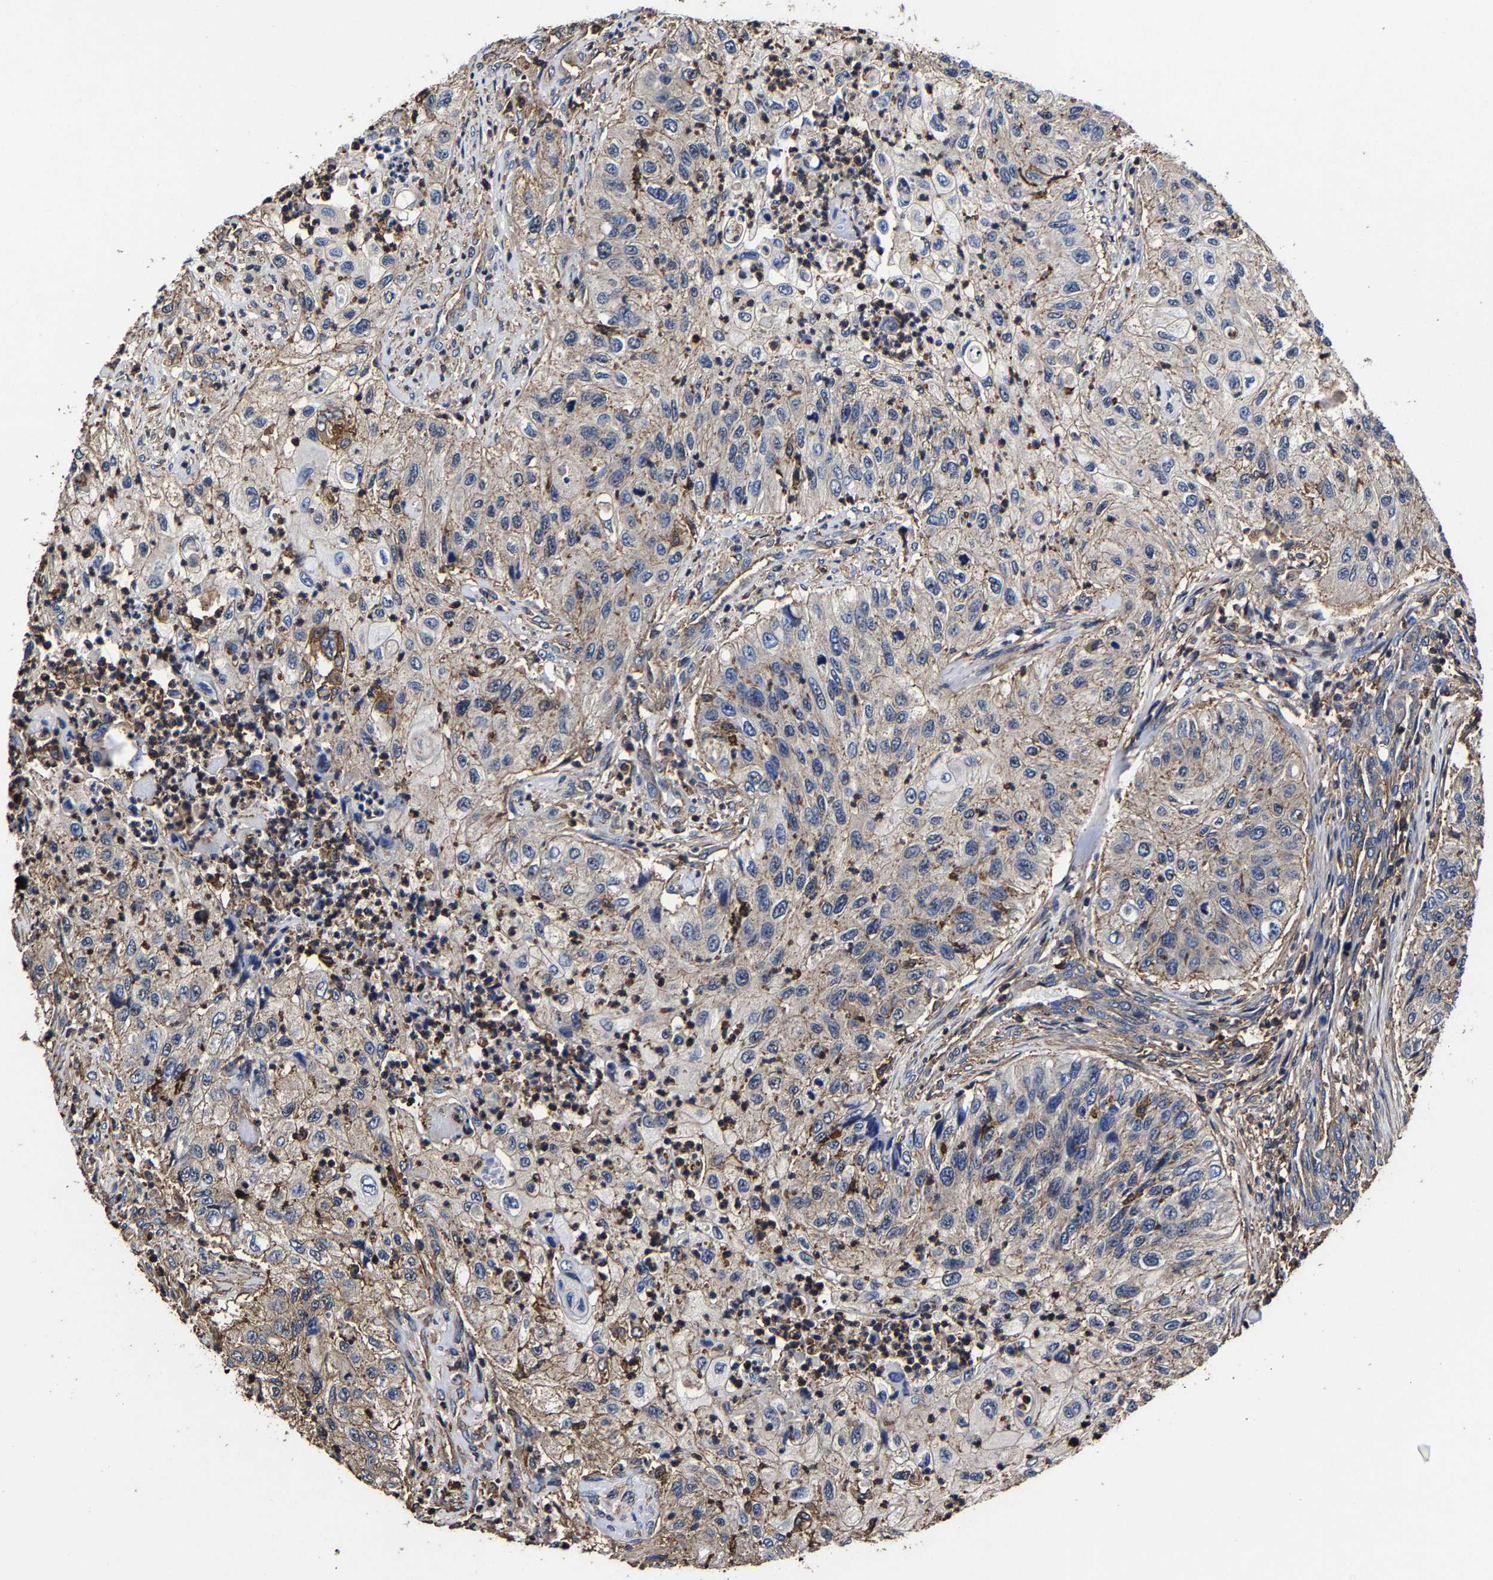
{"staining": {"intensity": "weak", "quantity": ">75%", "location": "cytoplasmic/membranous"}, "tissue": "urothelial cancer", "cell_type": "Tumor cells", "image_type": "cancer", "snomed": [{"axis": "morphology", "description": "Urothelial carcinoma, High grade"}, {"axis": "topography", "description": "Urinary bladder"}], "caption": "High-grade urothelial carcinoma stained with immunohistochemistry (IHC) demonstrates weak cytoplasmic/membranous expression in approximately >75% of tumor cells.", "gene": "SSH3", "patient": {"sex": "female", "age": 60}}